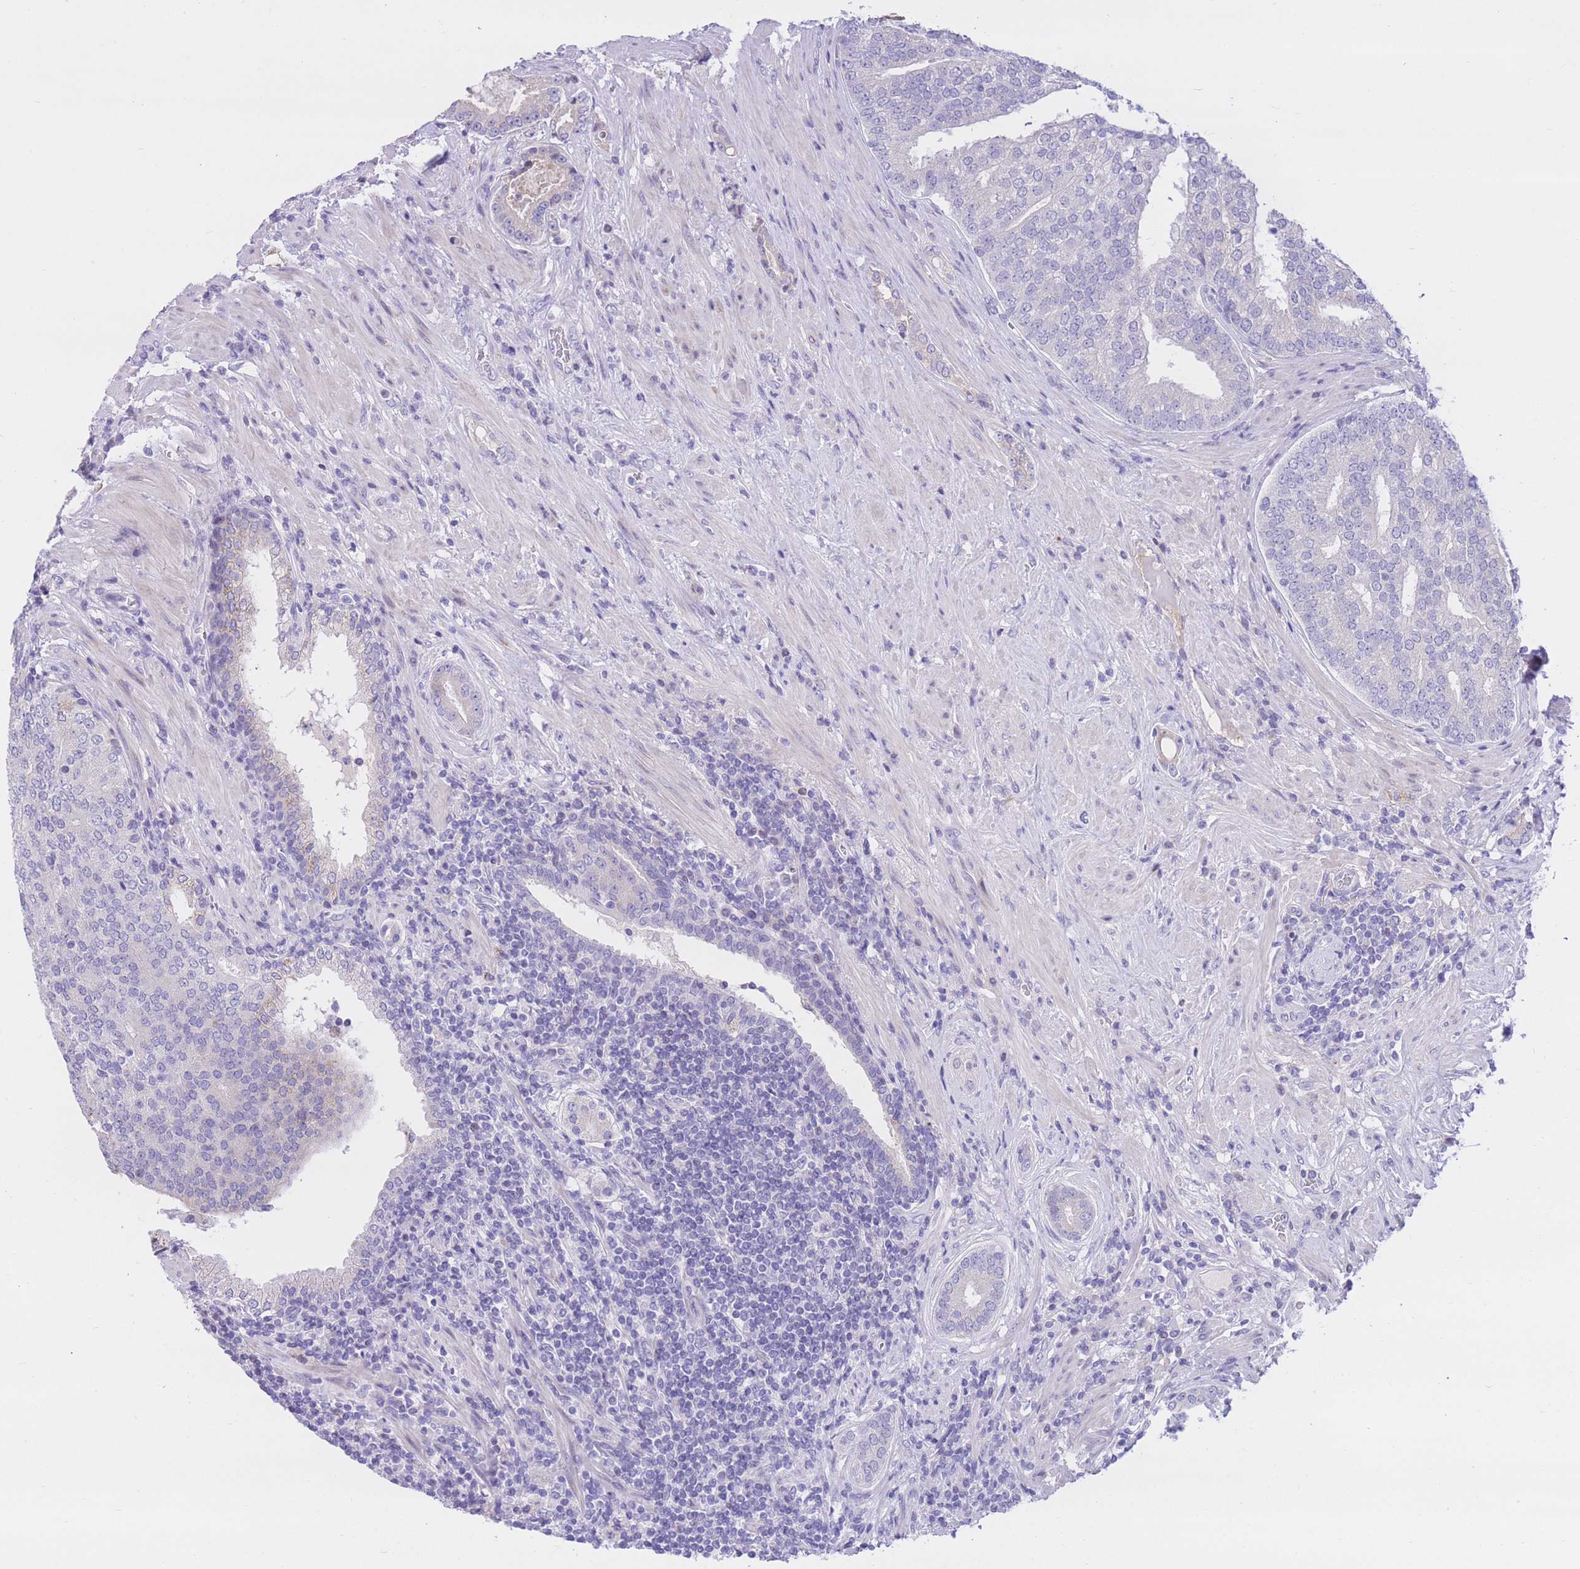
{"staining": {"intensity": "negative", "quantity": "none", "location": "none"}, "tissue": "prostate cancer", "cell_type": "Tumor cells", "image_type": "cancer", "snomed": [{"axis": "morphology", "description": "Adenocarcinoma, High grade"}, {"axis": "topography", "description": "Prostate"}], "caption": "This is a image of immunohistochemistry (IHC) staining of high-grade adenocarcinoma (prostate), which shows no positivity in tumor cells.", "gene": "RPL39L", "patient": {"sex": "male", "age": 55}}